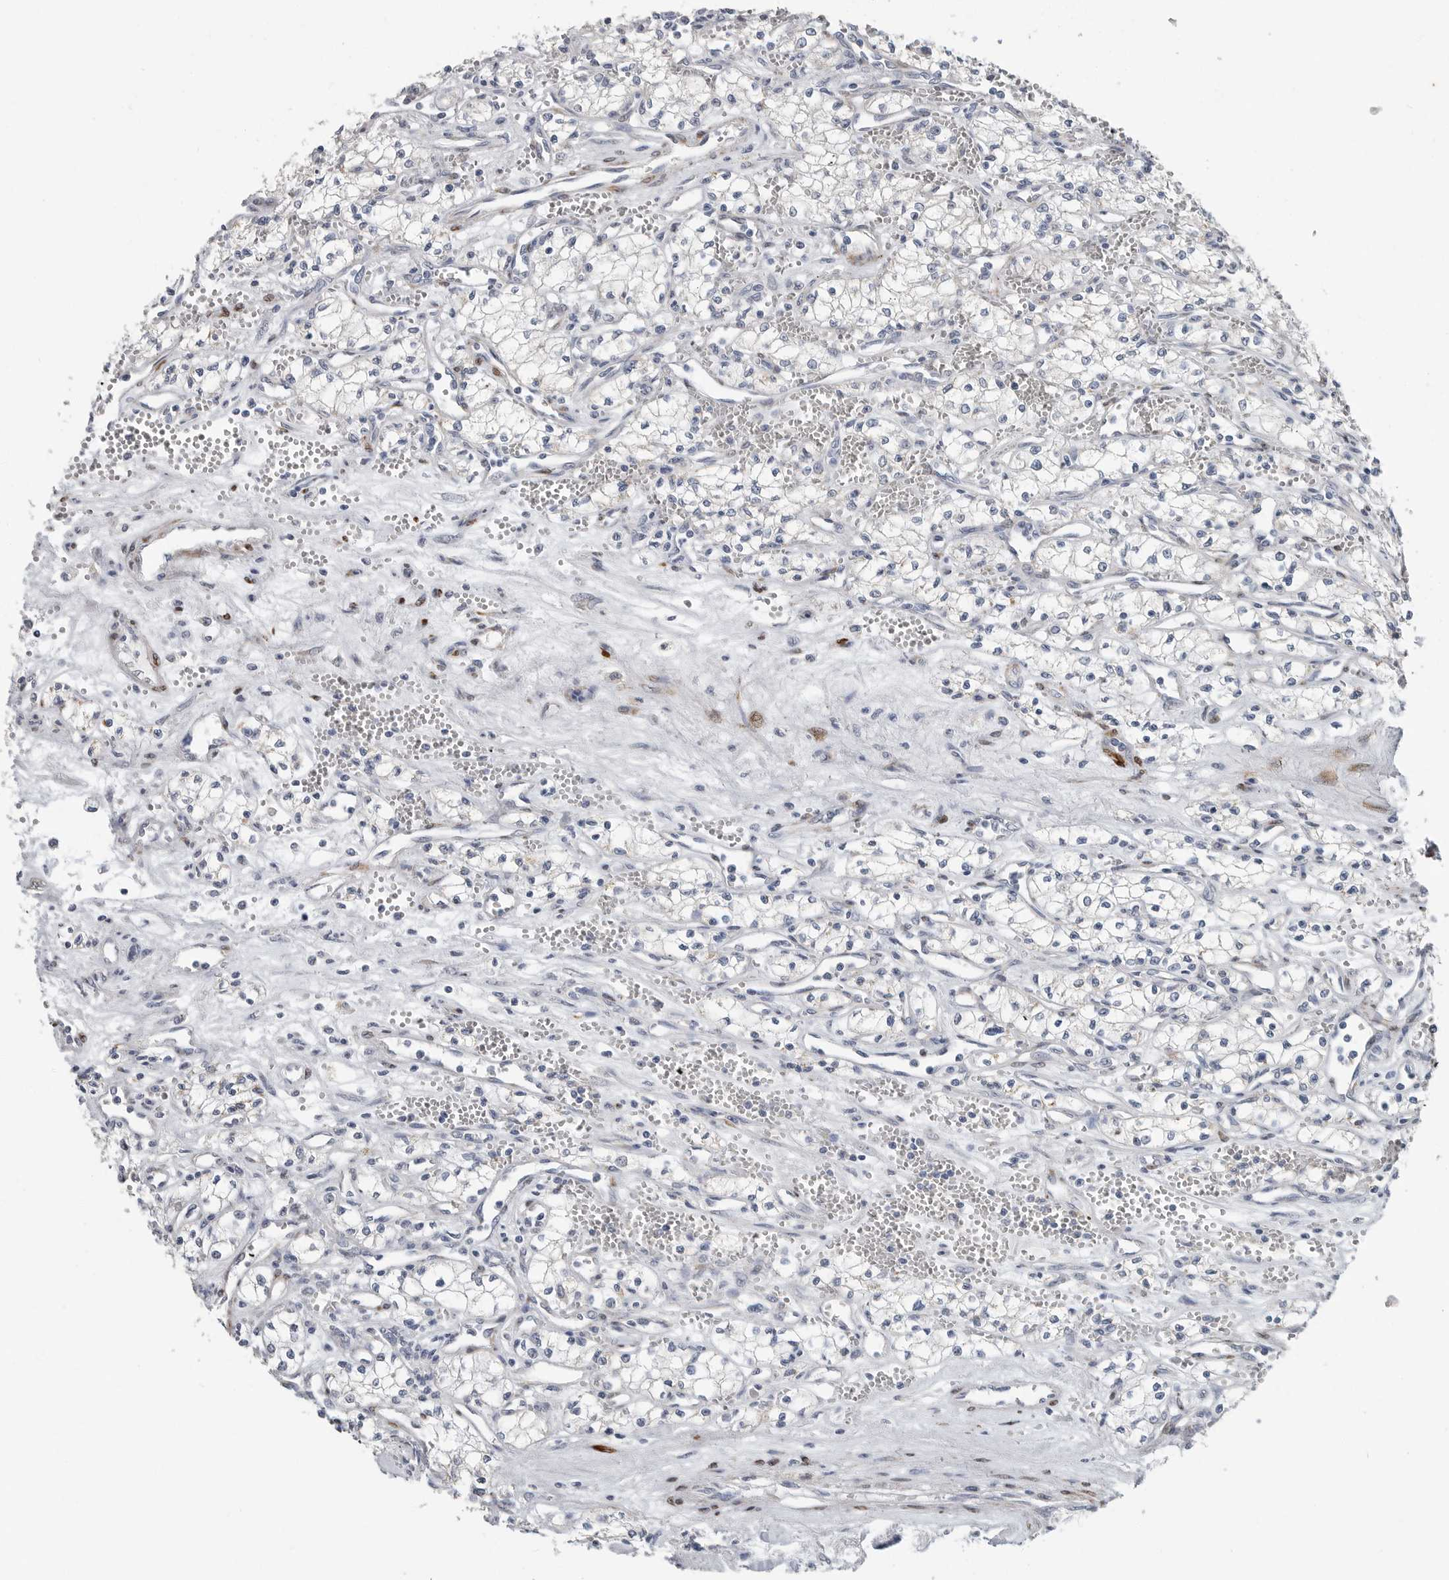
{"staining": {"intensity": "negative", "quantity": "none", "location": "none"}, "tissue": "renal cancer", "cell_type": "Tumor cells", "image_type": "cancer", "snomed": [{"axis": "morphology", "description": "Adenocarcinoma, NOS"}, {"axis": "topography", "description": "Kidney"}], "caption": "Adenocarcinoma (renal) was stained to show a protein in brown. There is no significant staining in tumor cells. (DAB (3,3'-diaminobenzidine) immunohistochemistry with hematoxylin counter stain).", "gene": "PLN", "patient": {"sex": "male", "age": 59}}